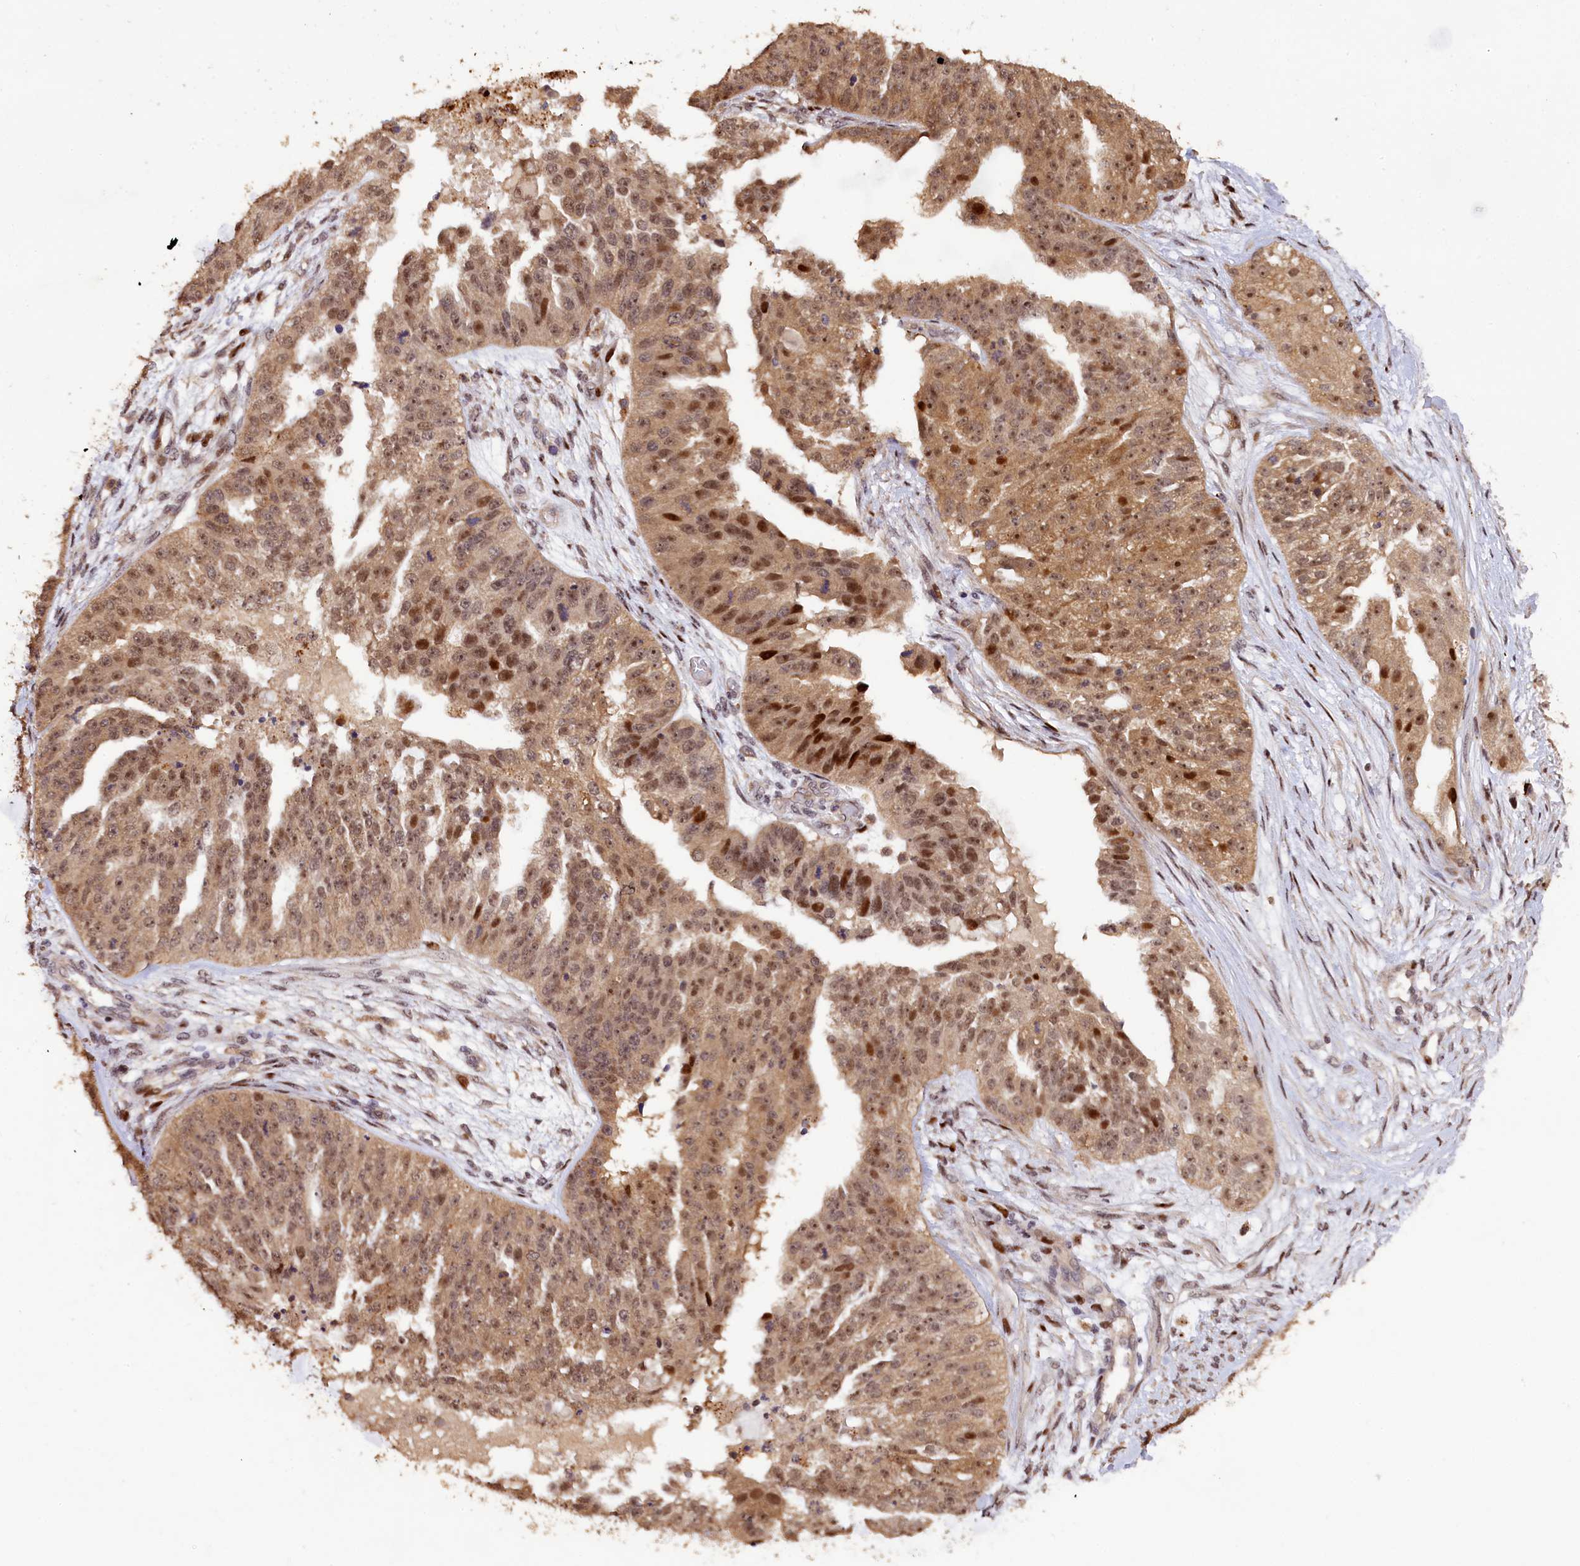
{"staining": {"intensity": "moderate", "quantity": ">75%", "location": "cytoplasmic/membranous,nuclear"}, "tissue": "ovarian cancer", "cell_type": "Tumor cells", "image_type": "cancer", "snomed": [{"axis": "morphology", "description": "Cystadenocarcinoma, serous, NOS"}, {"axis": "topography", "description": "Ovary"}], "caption": "Moderate cytoplasmic/membranous and nuclear expression is appreciated in about >75% of tumor cells in ovarian cancer (serous cystadenocarcinoma). (DAB (3,3'-diaminobenzidine) IHC, brown staining for protein, blue staining for nuclei).", "gene": "PHAF1", "patient": {"sex": "female", "age": 58}}